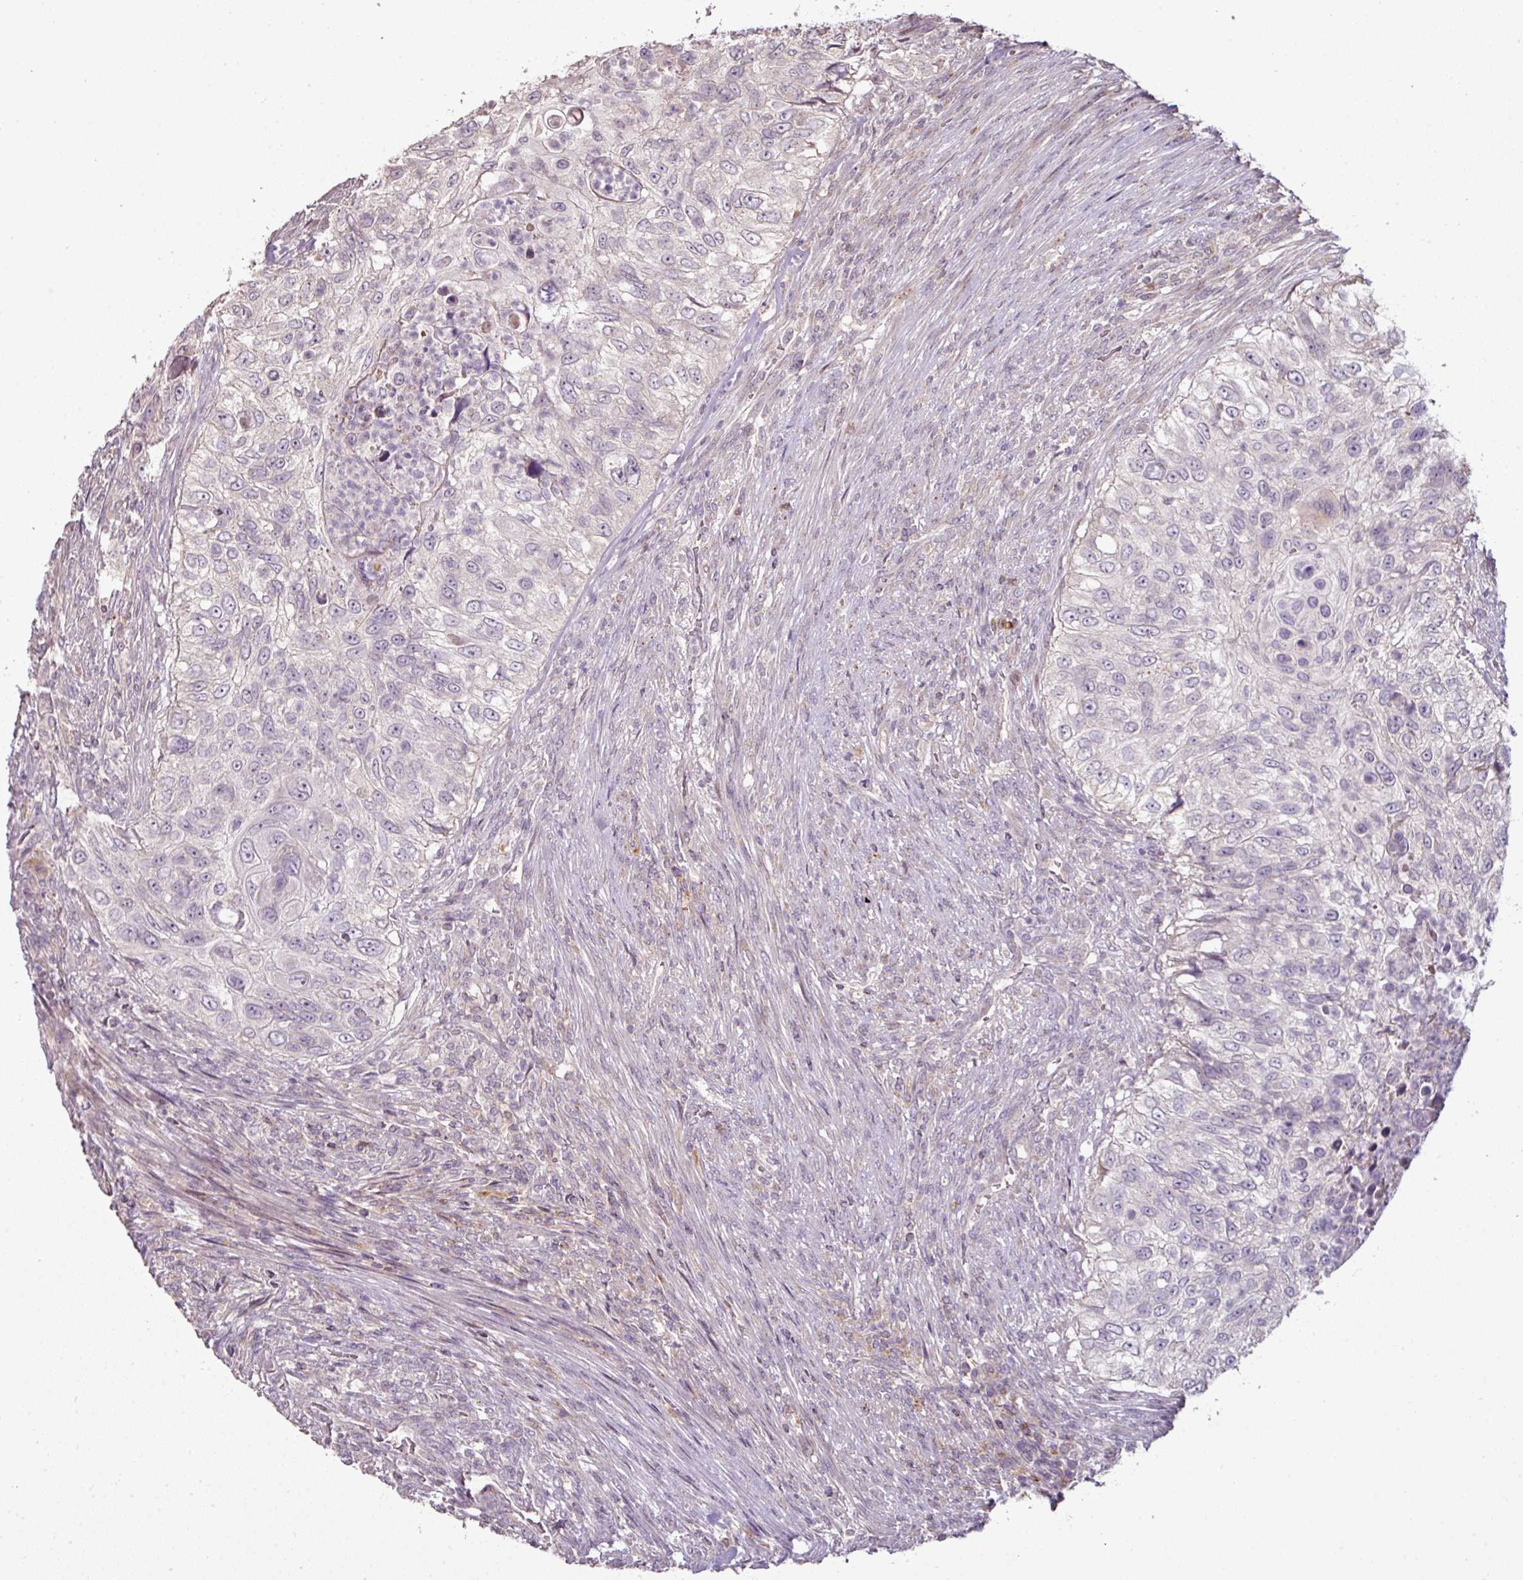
{"staining": {"intensity": "negative", "quantity": "none", "location": "none"}, "tissue": "urothelial cancer", "cell_type": "Tumor cells", "image_type": "cancer", "snomed": [{"axis": "morphology", "description": "Urothelial carcinoma, High grade"}, {"axis": "topography", "description": "Urinary bladder"}], "caption": "Photomicrograph shows no significant protein positivity in tumor cells of urothelial cancer.", "gene": "CXCR5", "patient": {"sex": "female", "age": 60}}